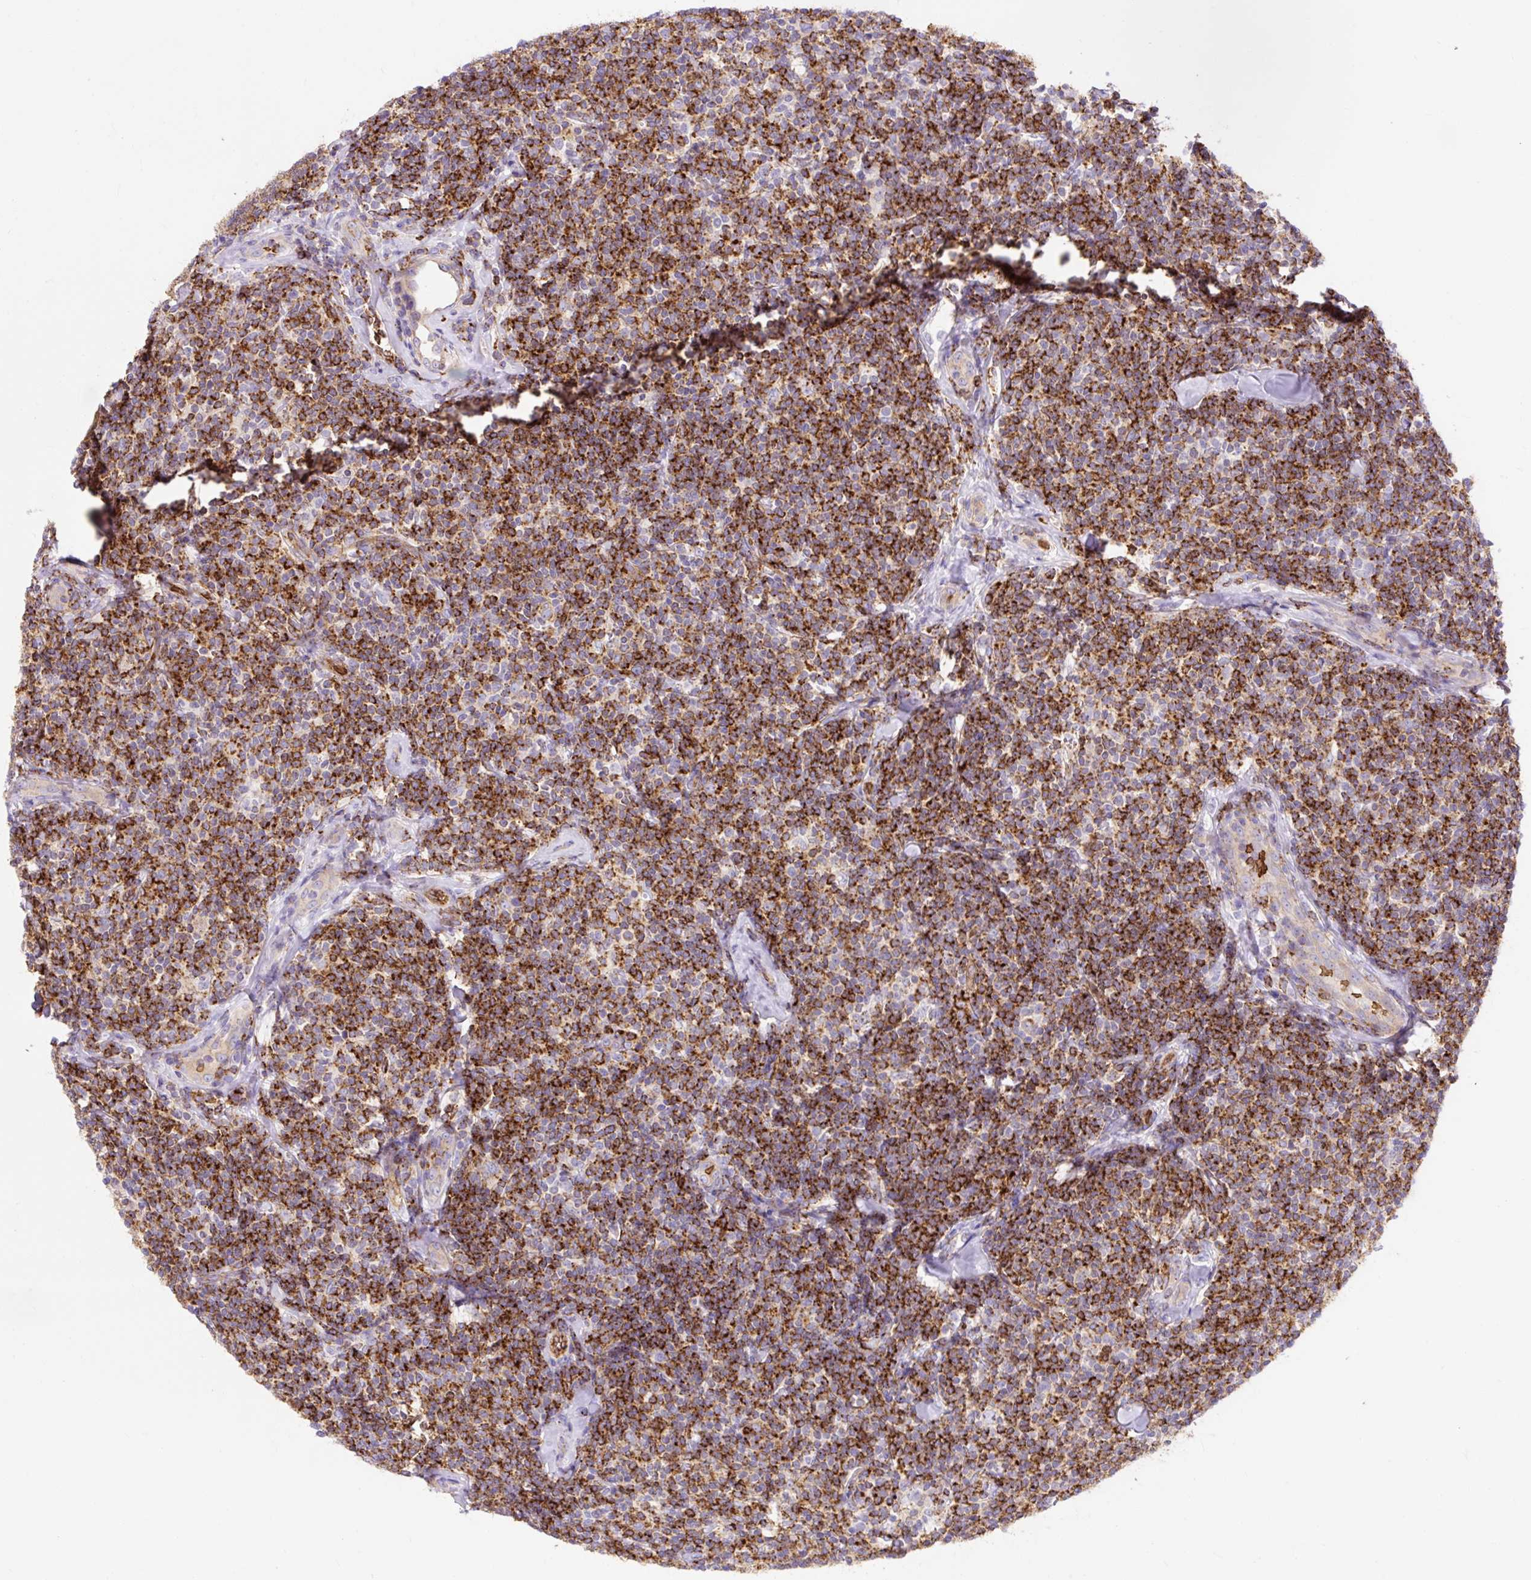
{"staining": {"intensity": "strong", "quantity": ">75%", "location": "cytoplasmic/membranous"}, "tissue": "lymphoma", "cell_type": "Tumor cells", "image_type": "cancer", "snomed": [{"axis": "morphology", "description": "Malignant lymphoma, non-Hodgkin's type, Low grade"}, {"axis": "topography", "description": "Lymph node"}], "caption": "This is a histology image of immunohistochemistry (IHC) staining of low-grade malignant lymphoma, non-Hodgkin's type, which shows strong expression in the cytoplasmic/membranous of tumor cells.", "gene": "HIP1R", "patient": {"sex": "female", "age": 56}}